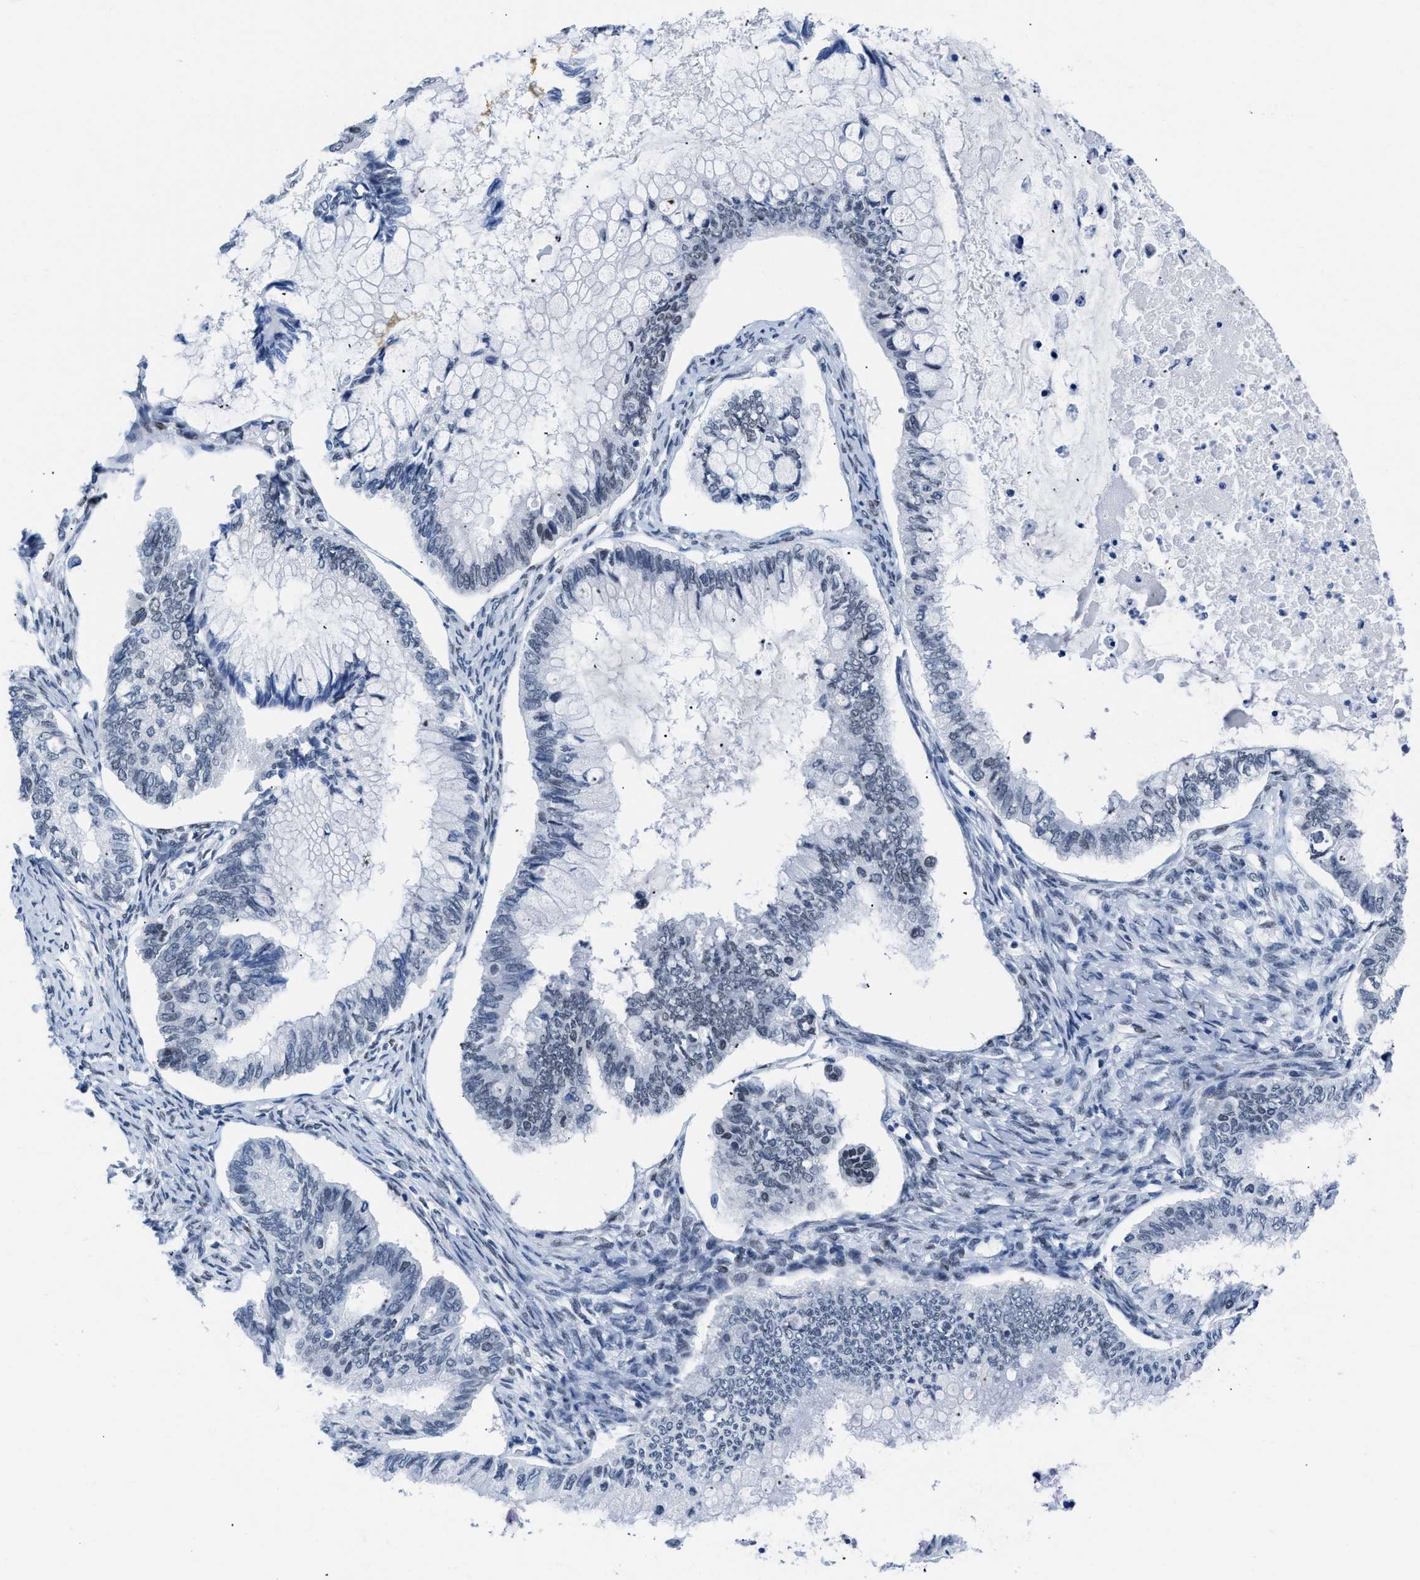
{"staining": {"intensity": "moderate", "quantity": "<25%", "location": "nuclear"}, "tissue": "ovarian cancer", "cell_type": "Tumor cells", "image_type": "cancer", "snomed": [{"axis": "morphology", "description": "Cystadenocarcinoma, mucinous, NOS"}, {"axis": "topography", "description": "Ovary"}], "caption": "Ovarian mucinous cystadenocarcinoma tissue displays moderate nuclear expression in about <25% of tumor cells", "gene": "CTBP1", "patient": {"sex": "female", "age": 80}}